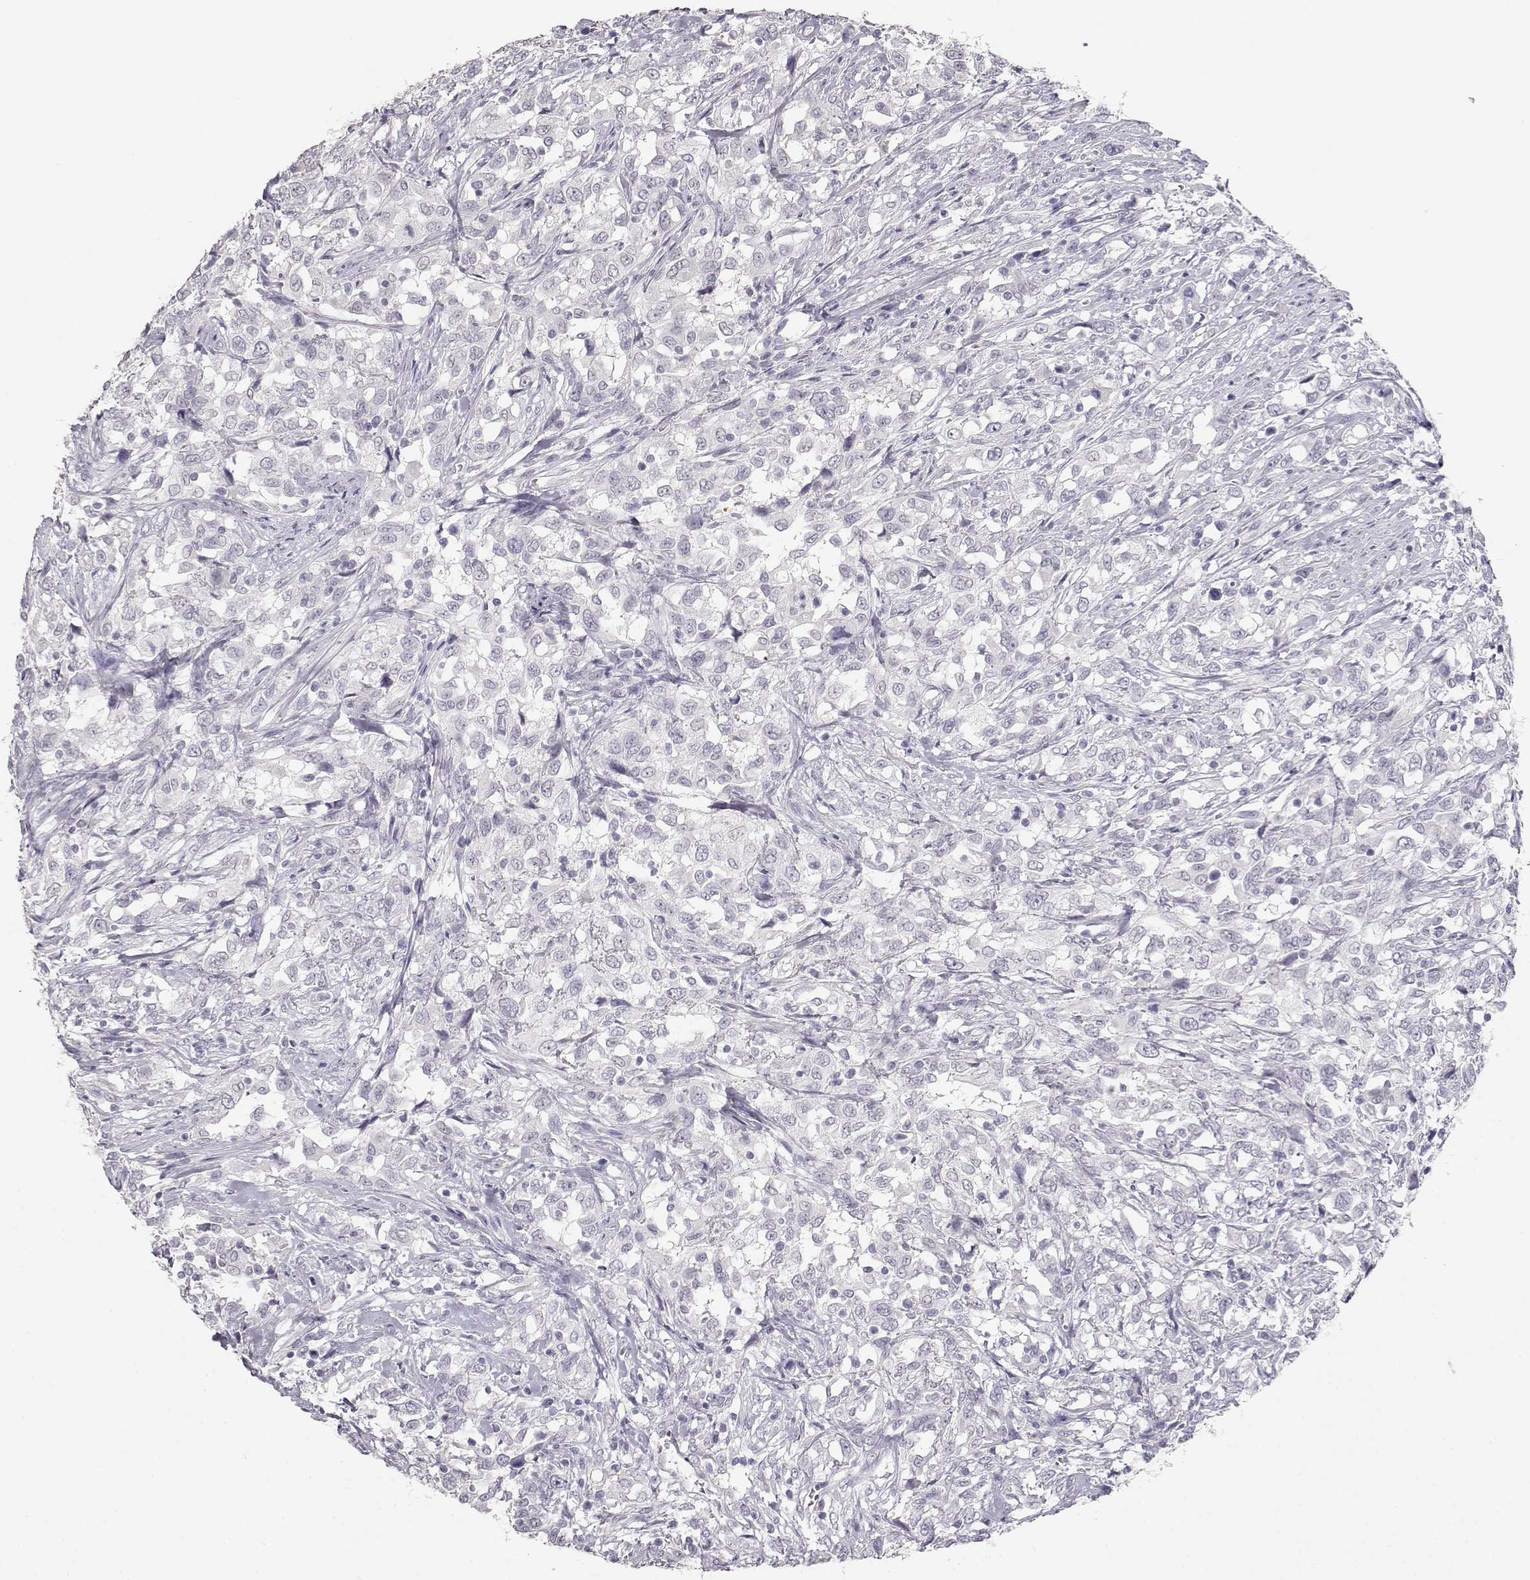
{"staining": {"intensity": "negative", "quantity": "none", "location": "none"}, "tissue": "urothelial cancer", "cell_type": "Tumor cells", "image_type": "cancer", "snomed": [{"axis": "morphology", "description": "Urothelial carcinoma, NOS"}, {"axis": "morphology", "description": "Urothelial carcinoma, High grade"}, {"axis": "topography", "description": "Urinary bladder"}], "caption": "Immunohistochemistry (IHC) micrograph of neoplastic tissue: human urothelial cancer stained with DAB (3,3'-diaminobenzidine) exhibits no significant protein expression in tumor cells. The staining was performed using DAB to visualize the protein expression in brown, while the nuclei were stained in blue with hematoxylin (Magnification: 20x).", "gene": "TKTL1", "patient": {"sex": "female", "age": 64}}